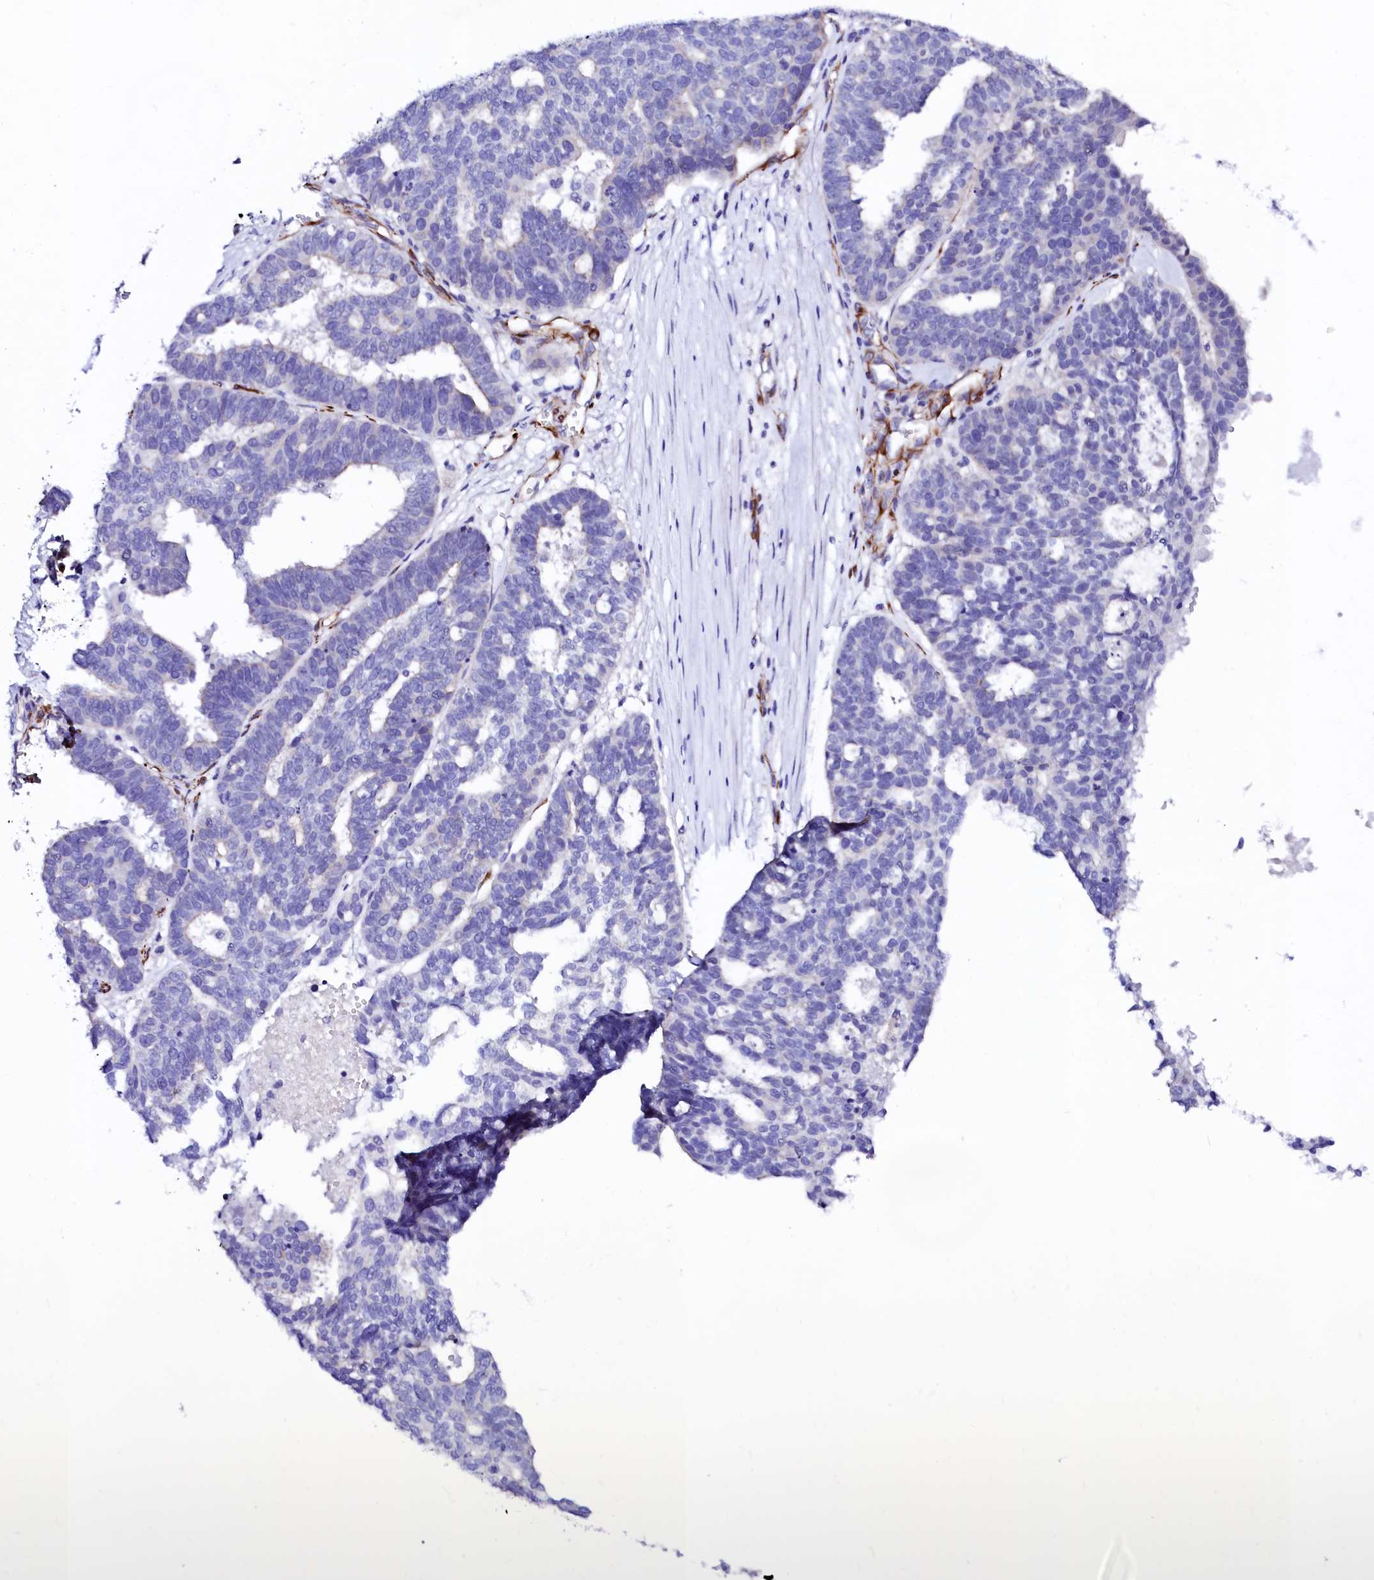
{"staining": {"intensity": "negative", "quantity": "none", "location": "none"}, "tissue": "ovarian cancer", "cell_type": "Tumor cells", "image_type": "cancer", "snomed": [{"axis": "morphology", "description": "Cystadenocarcinoma, serous, NOS"}, {"axis": "topography", "description": "Ovary"}], "caption": "Immunohistochemistry (IHC) micrograph of neoplastic tissue: human ovarian cancer (serous cystadenocarcinoma) stained with DAB reveals no significant protein staining in tumor cells. The staining was performed using DAB (3,3'-diaminobenzidine) to visualize the protein expression in brown, while the nuclei were stained in blue with hematoxylin (Magnification: 20x).", "gene": "SFR1", "patient": {"sex": "female", "age": 59}}